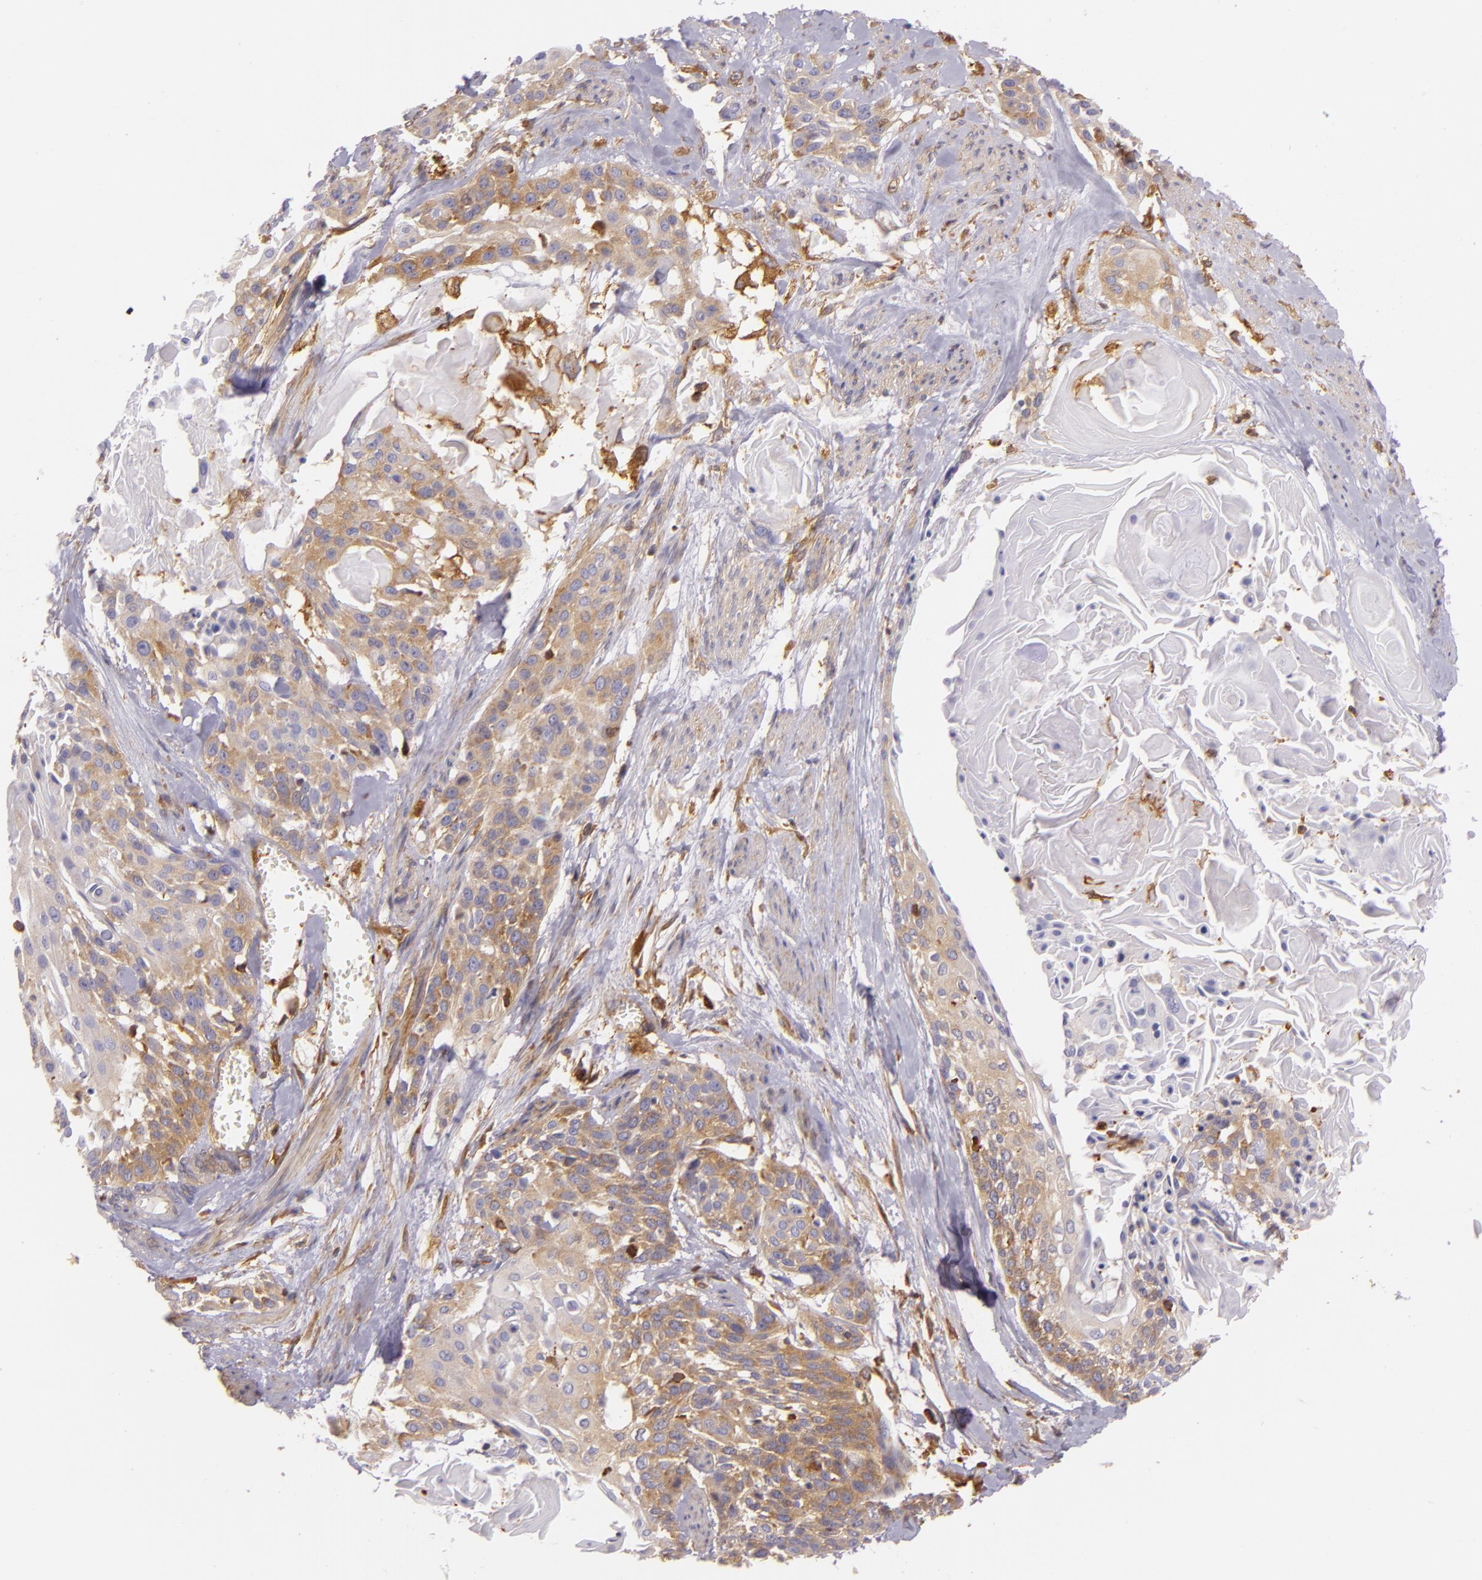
{"staining": {"intensity": "moderate", "quantity": ">75%", "location": "cytoplasmic/membranous"}, "tissue": "cervical cancer", "cell_type": "Tumor cells", "image_type": "cancer", "snomed": [{"axis": "morphology", "description": "Squamous cell carcinoma, NOS"}, {"axis": "topography", "description": "Cervix"}], "caption": "There is medium levels of moderate cytoplasmic/membranous staining in tumor cells of cervical squamous cell carcinoma, as demonstrated by immunohistochemical staining (brown color).", "gene": "TLN1", "patient": {"sex": "female", "age": 57}}